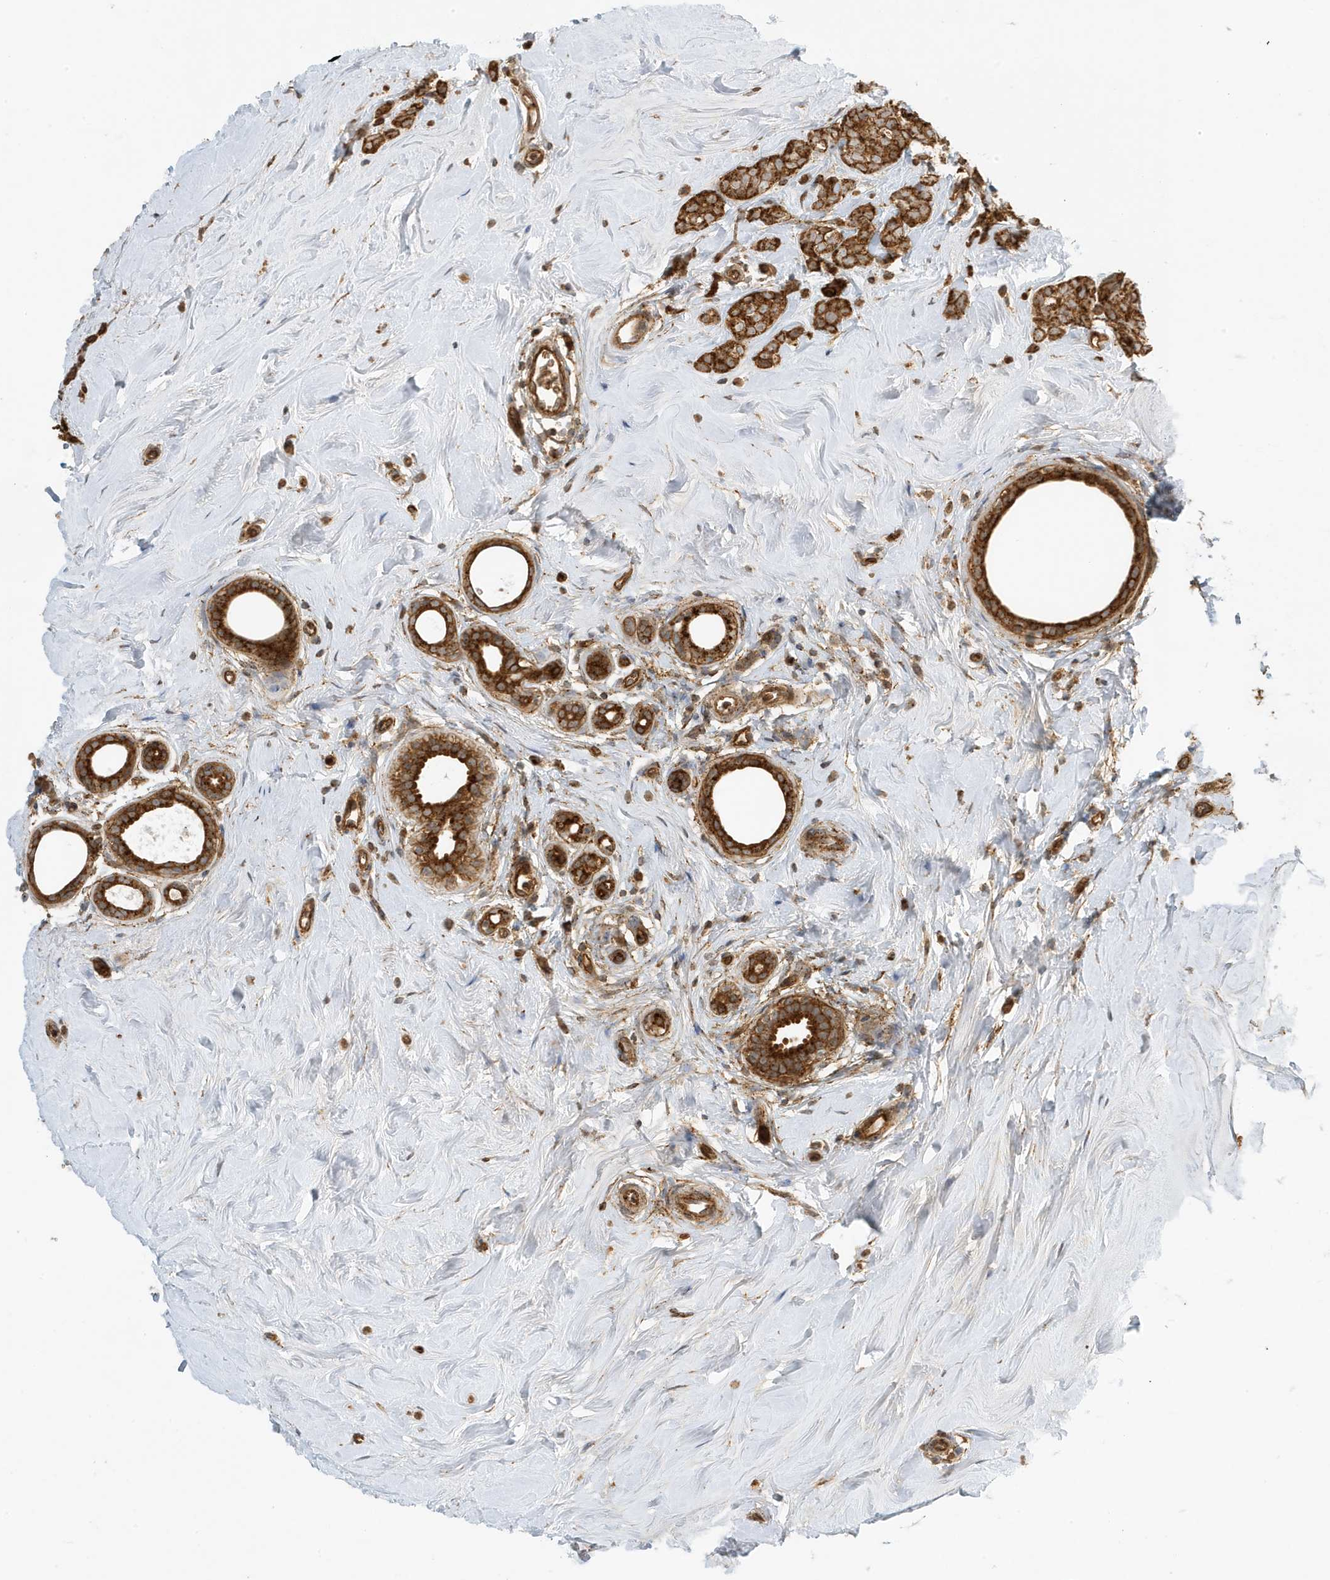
{"staining": {"intensity": "moderate", "quantity": ">75%", "location": "cytoplasmic/membranous"}, "tissue": "breast cancer", "cell_type": "Tumor cells", "image_type": "cancer", "snomed": [{"axis": "morphology", "description": "Lobular carcinoma"}, {"axis": "topography", "description": "Breast"}], "caption": "Immunohistochemical staining of human breast cancer shows medium levels of moderate cytoplasmic/membranous expression in approximately >75% of tumor cells.", "gene": "FYCO1", "patient": {"sex": "female", "age": 47}}